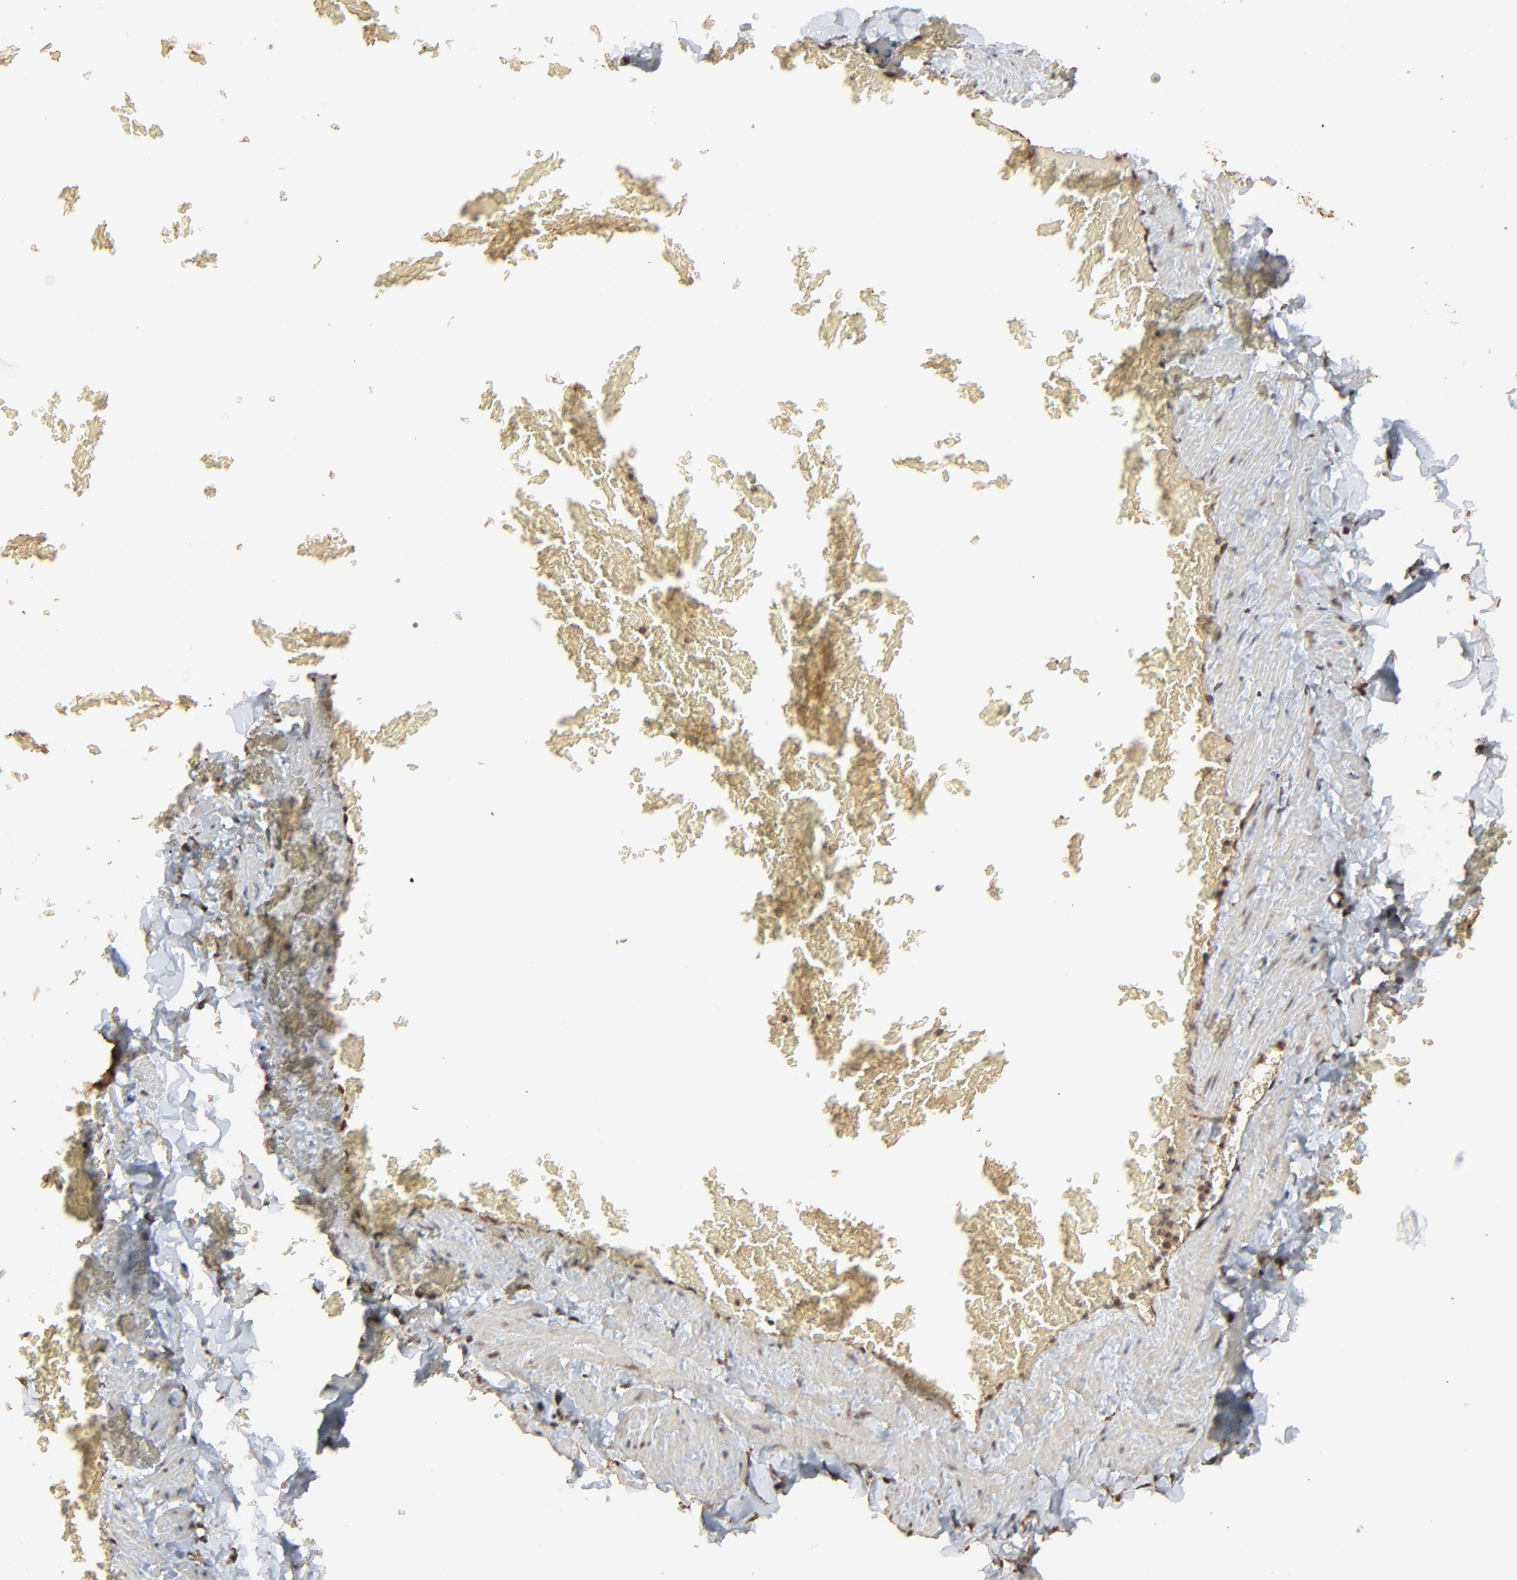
{"staining": {"intensity": "weak", "quantity": "25%-75%", "location": "cytoplasmic/membranous"}, "tissue": "adipose tissue", "cell_type": "Adipocytes", "image_type": "normal", "snomed": [{"axis": "morphology", "description": "Normal tissue, NOS"}, {"axis": "topography", "description": "Vascular tissue"}], "caption": "Brown immunohistochemical staining in normal adipose tissue displays weak cytoplasmic/membranous staining in approximately 25%-75% of adipocytes.", "gene": "FAM227A", "patient": {"sex": "male", "age": 41}}